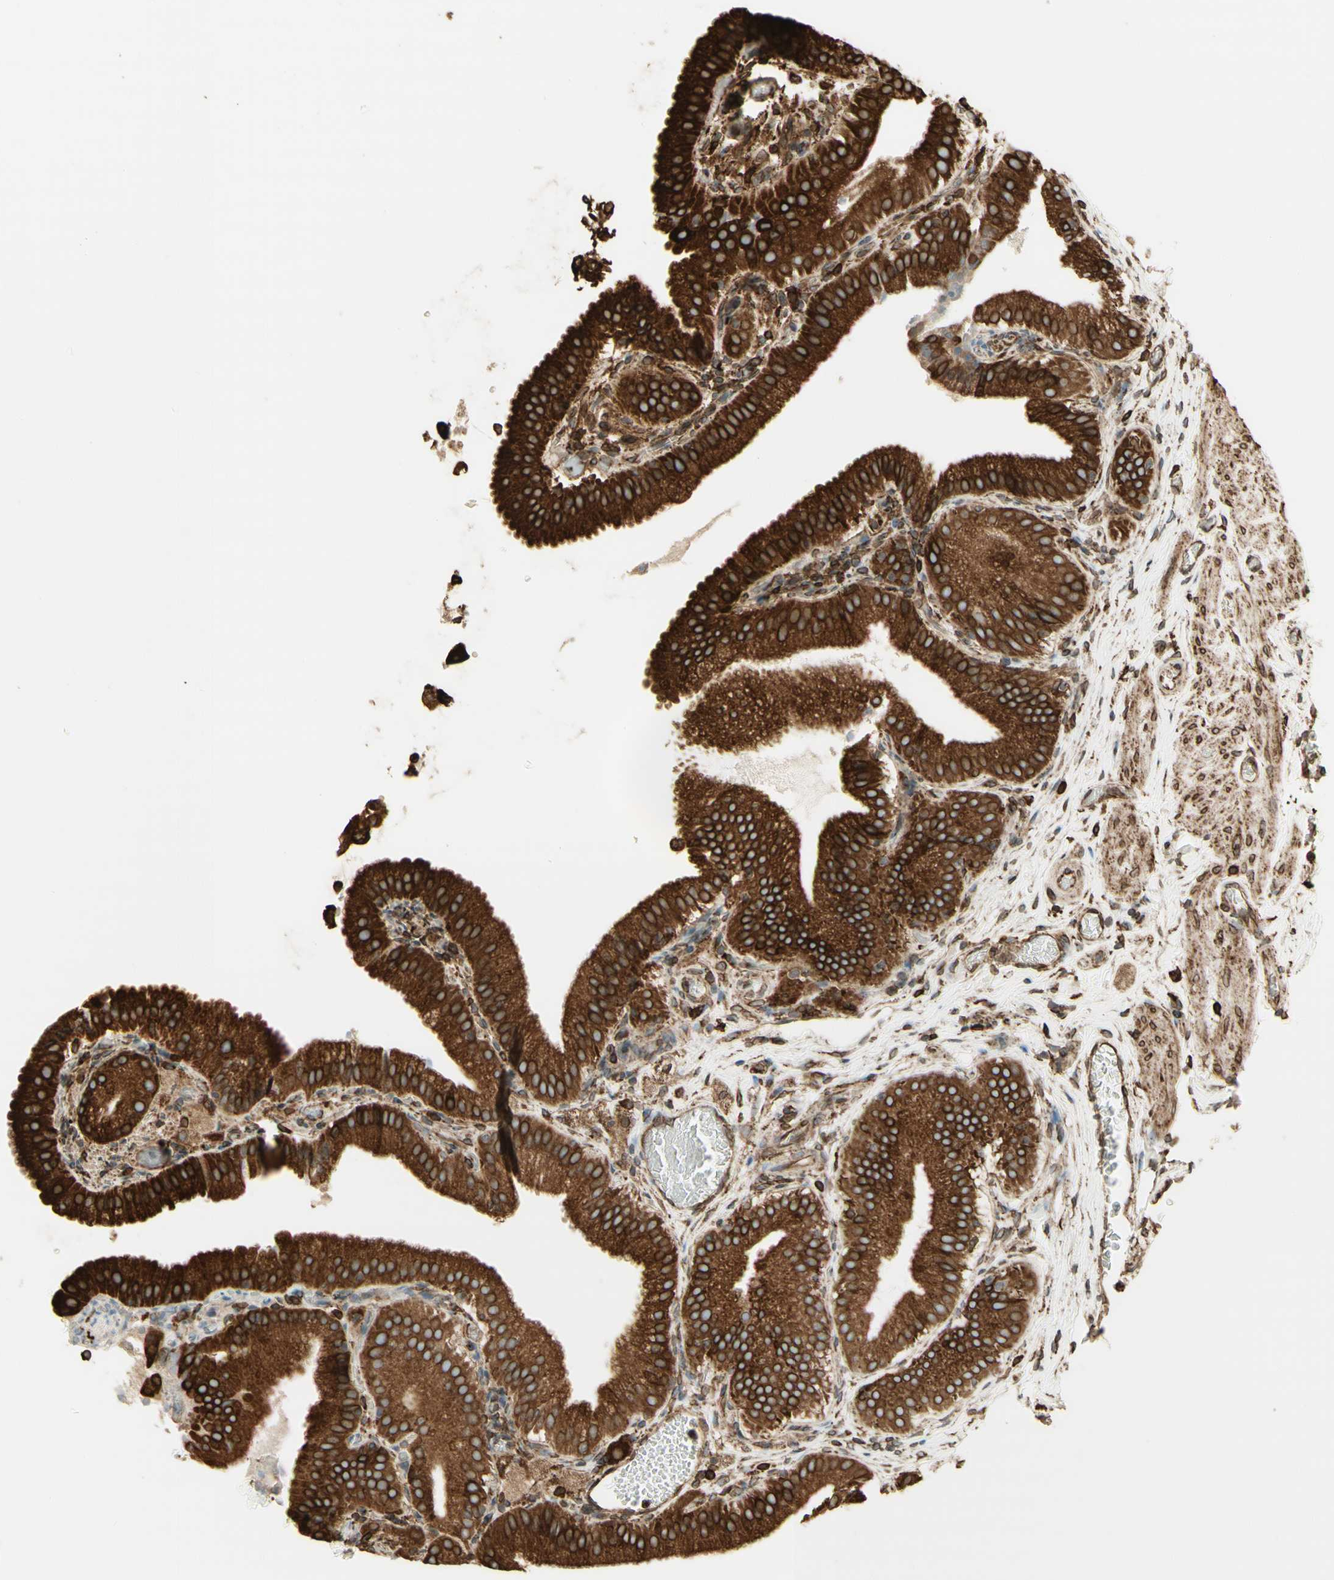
{"staining": {"intensity": "strong", "quantity": ">75%", "location": "cytoplasmic/membranous"}, "tissue": "gallbladder", "cell_type": "Glandular cells", "image_type": "normal", "snomed": [{"axis": "morphology", "description": "Normal tissue, NOS"}, {"axis": "topography", "description": "Gallbladder"}], "caption": "Protein positivity by immunohistochemistry exhibits strong cytoplasmic/membranous staining in about >75% of glandular cells in benign gallbladder.", "gene": "CANX", "patient": {"sex": "male", "age": 54}}